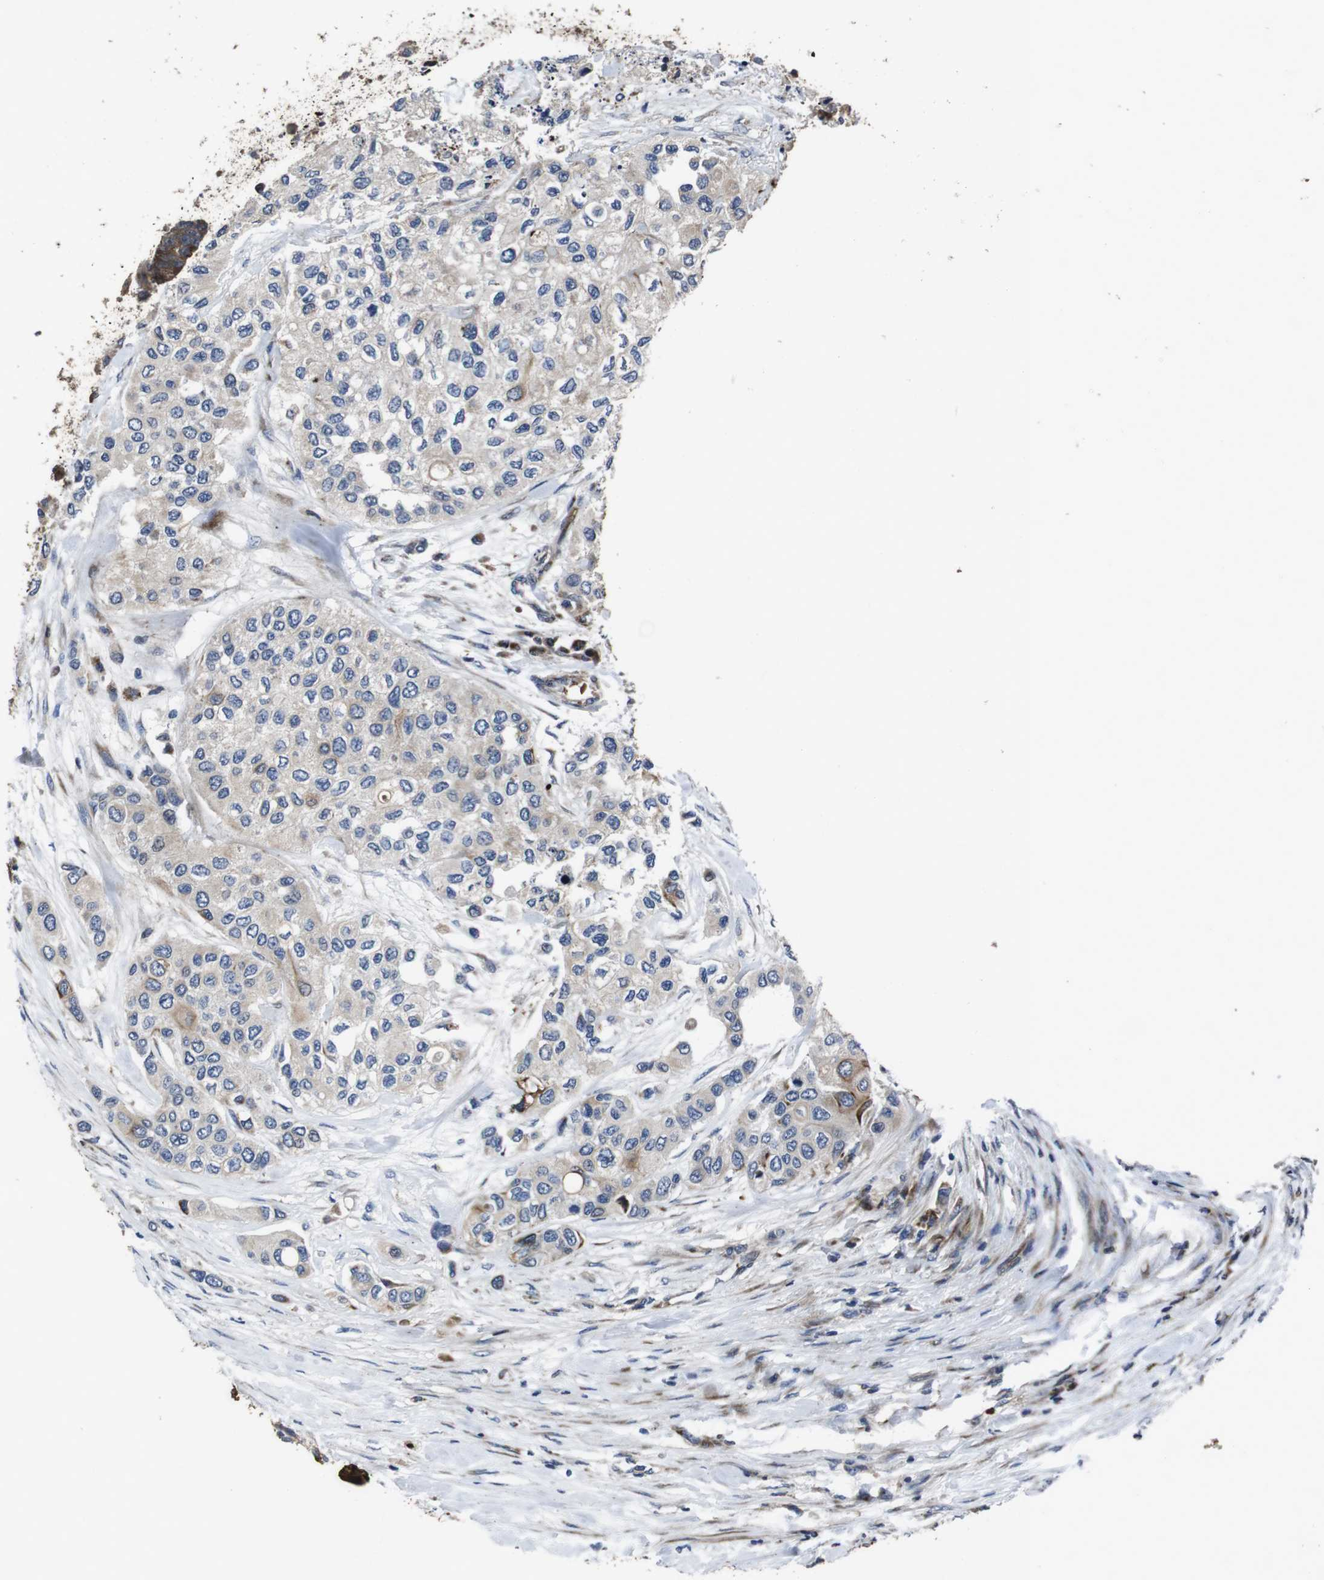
{"staining": {"intensity": "weak", "quantity": "<25%", "location": "cytoplasmic/membranous"}, "tissue": "urothelial cancer", "cell_type": "Tumor cells", "image_type": "cancer", "snomed": [{"axis": "morphology", "description": "Urothelial carcinoma, High grade"}, {"axis": "topography", "description": "Urinary bladder"}], "caption": "Immunohistochemical staining of urothelial cancer shows no significant positivity in tumor cells. (Stains: DAB immunohistochemistry with hematoxylin counter stain, Microscopy: brightfield microscopy at high magnification).", "gene": "SMYD3", "patient": {"sex": "female", "age": 56}}